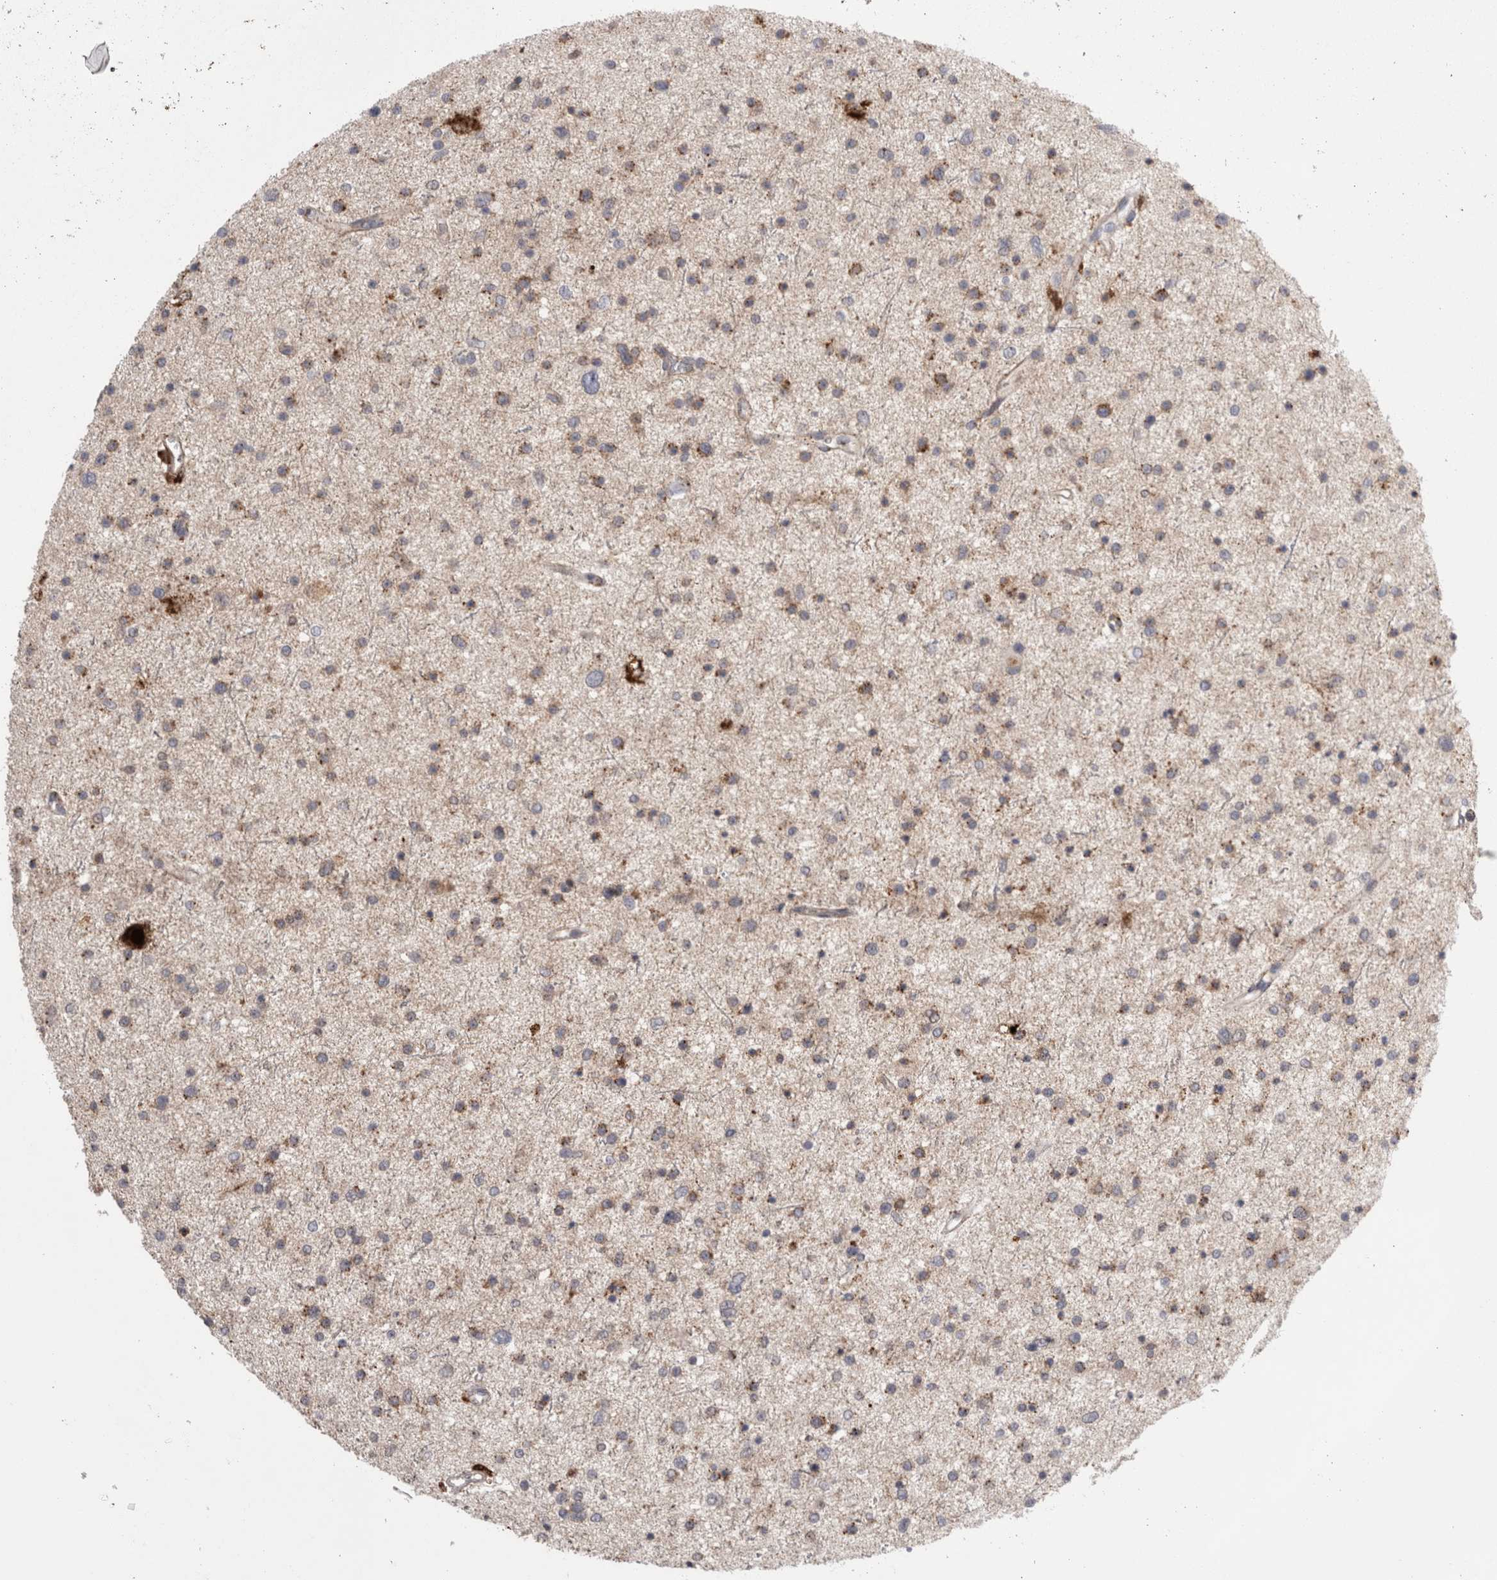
{"staining": {"intensity": "moderate", "quantity": "<25%", "location": "cytoplasmic/membranous"}, "tissue": "glioma", "cell_type": "Tumor cells", "image_type": "cancer", "snomed": [{"axis": "morphology", "description": "Glioma, malignant, Low grade"}, {"axis": "topography", "description": "Brain"}], "caption": "Tumor cells demonstrate low levels of moderate cytoplasmic/membranous staining in about <25% of cells in low-grade glioma (malignant).", "gene": "EPDR1", "patient": {"sex": "female", "age": 37}}